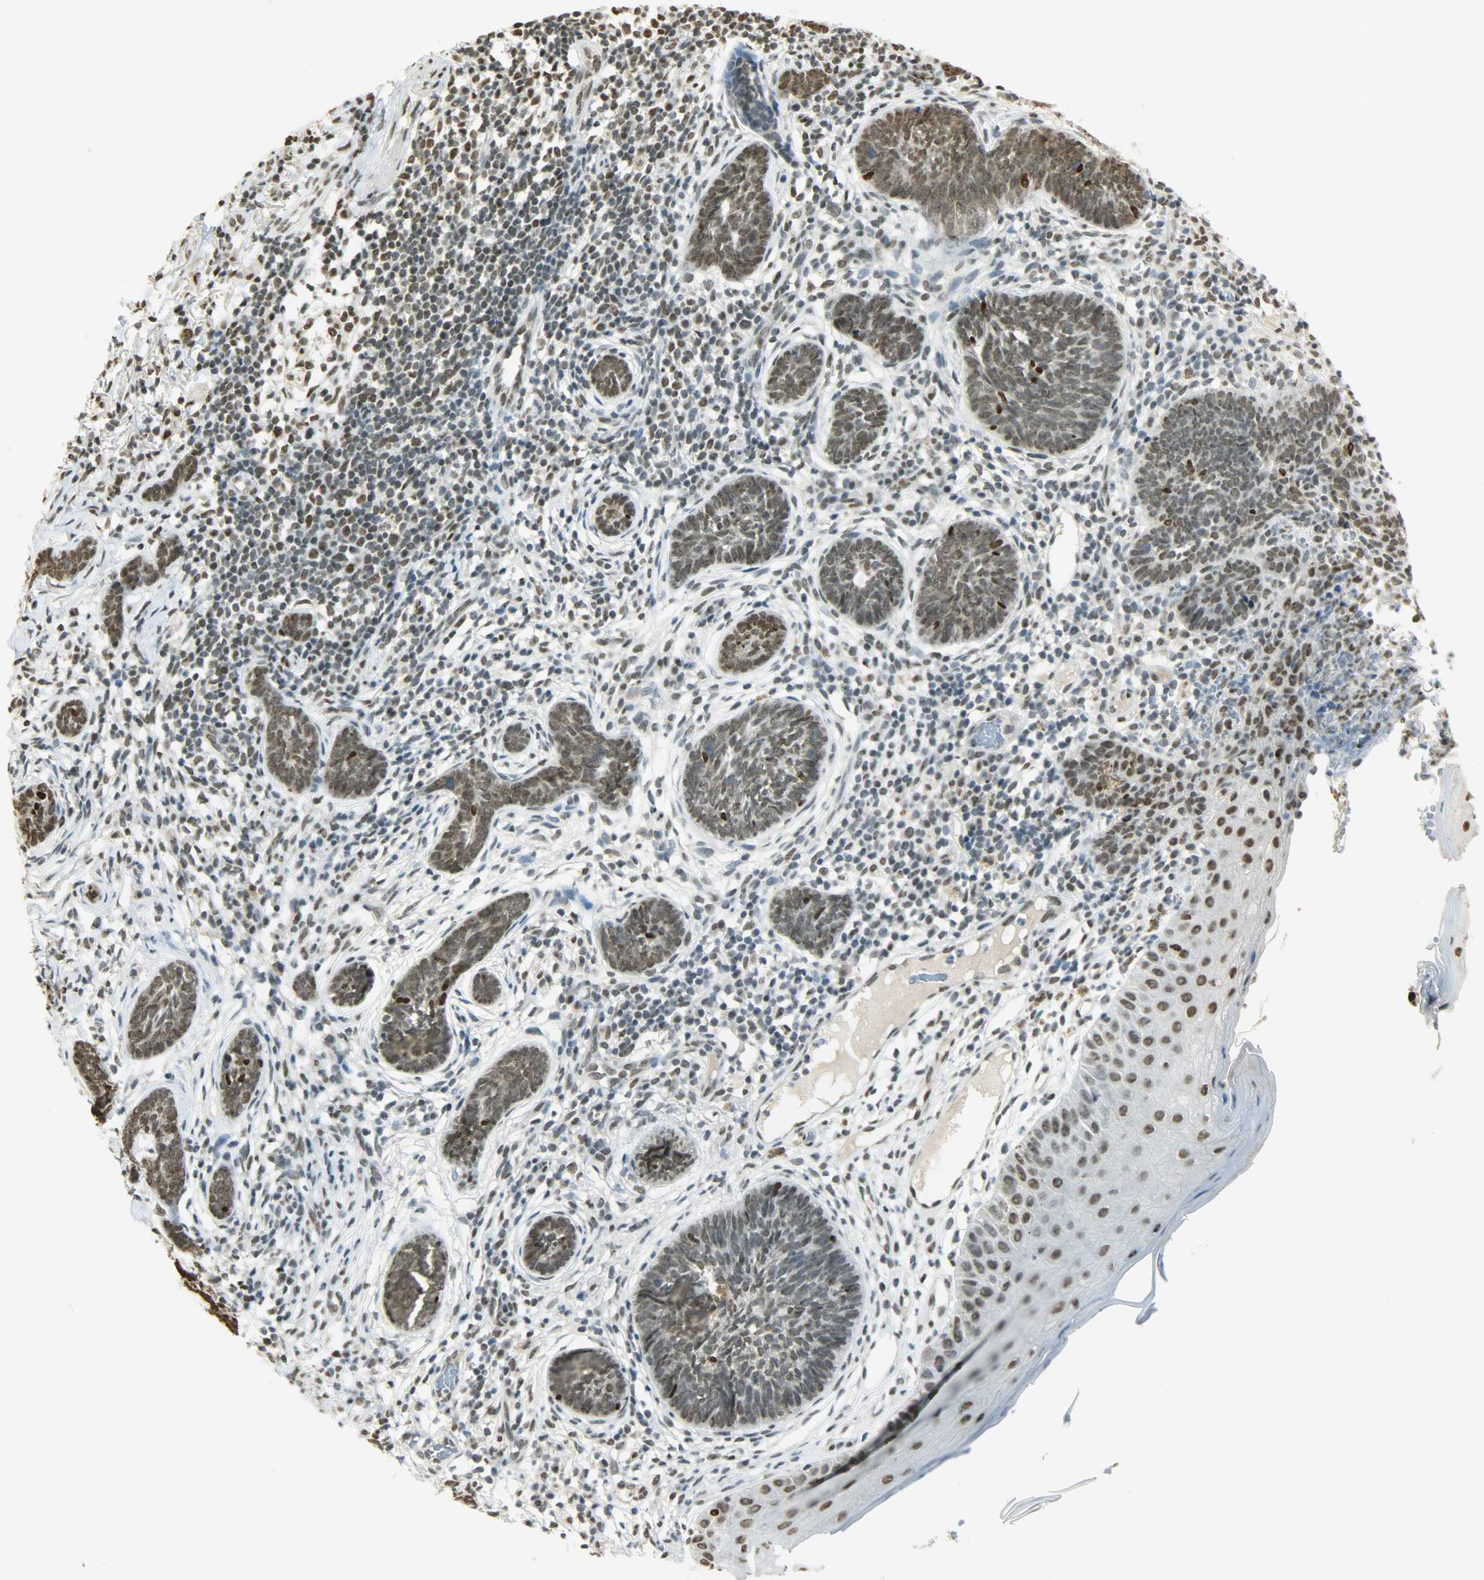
{"staining": {"intensity": "strong", "quantity": ">75%", "location": "nuclear"}, "tissue": "skin cancer", "cell_type": "Tumor cells", "image_type": "cancer", "snomed": [{"axis": "morphology", "description": "Normal tissue, NOS"}, {"axis": "morphology", "description": "Basal cell carcinoma"}, {"axis": "topography", "description": "Skin"}], "caption": "A brown stain shows strong nuclear staining of a protein in skin cancer (basal cell carcinoma) tumor cells.", "gene": "MYEF2", "patient": {"sex": "male", "age": 87}}